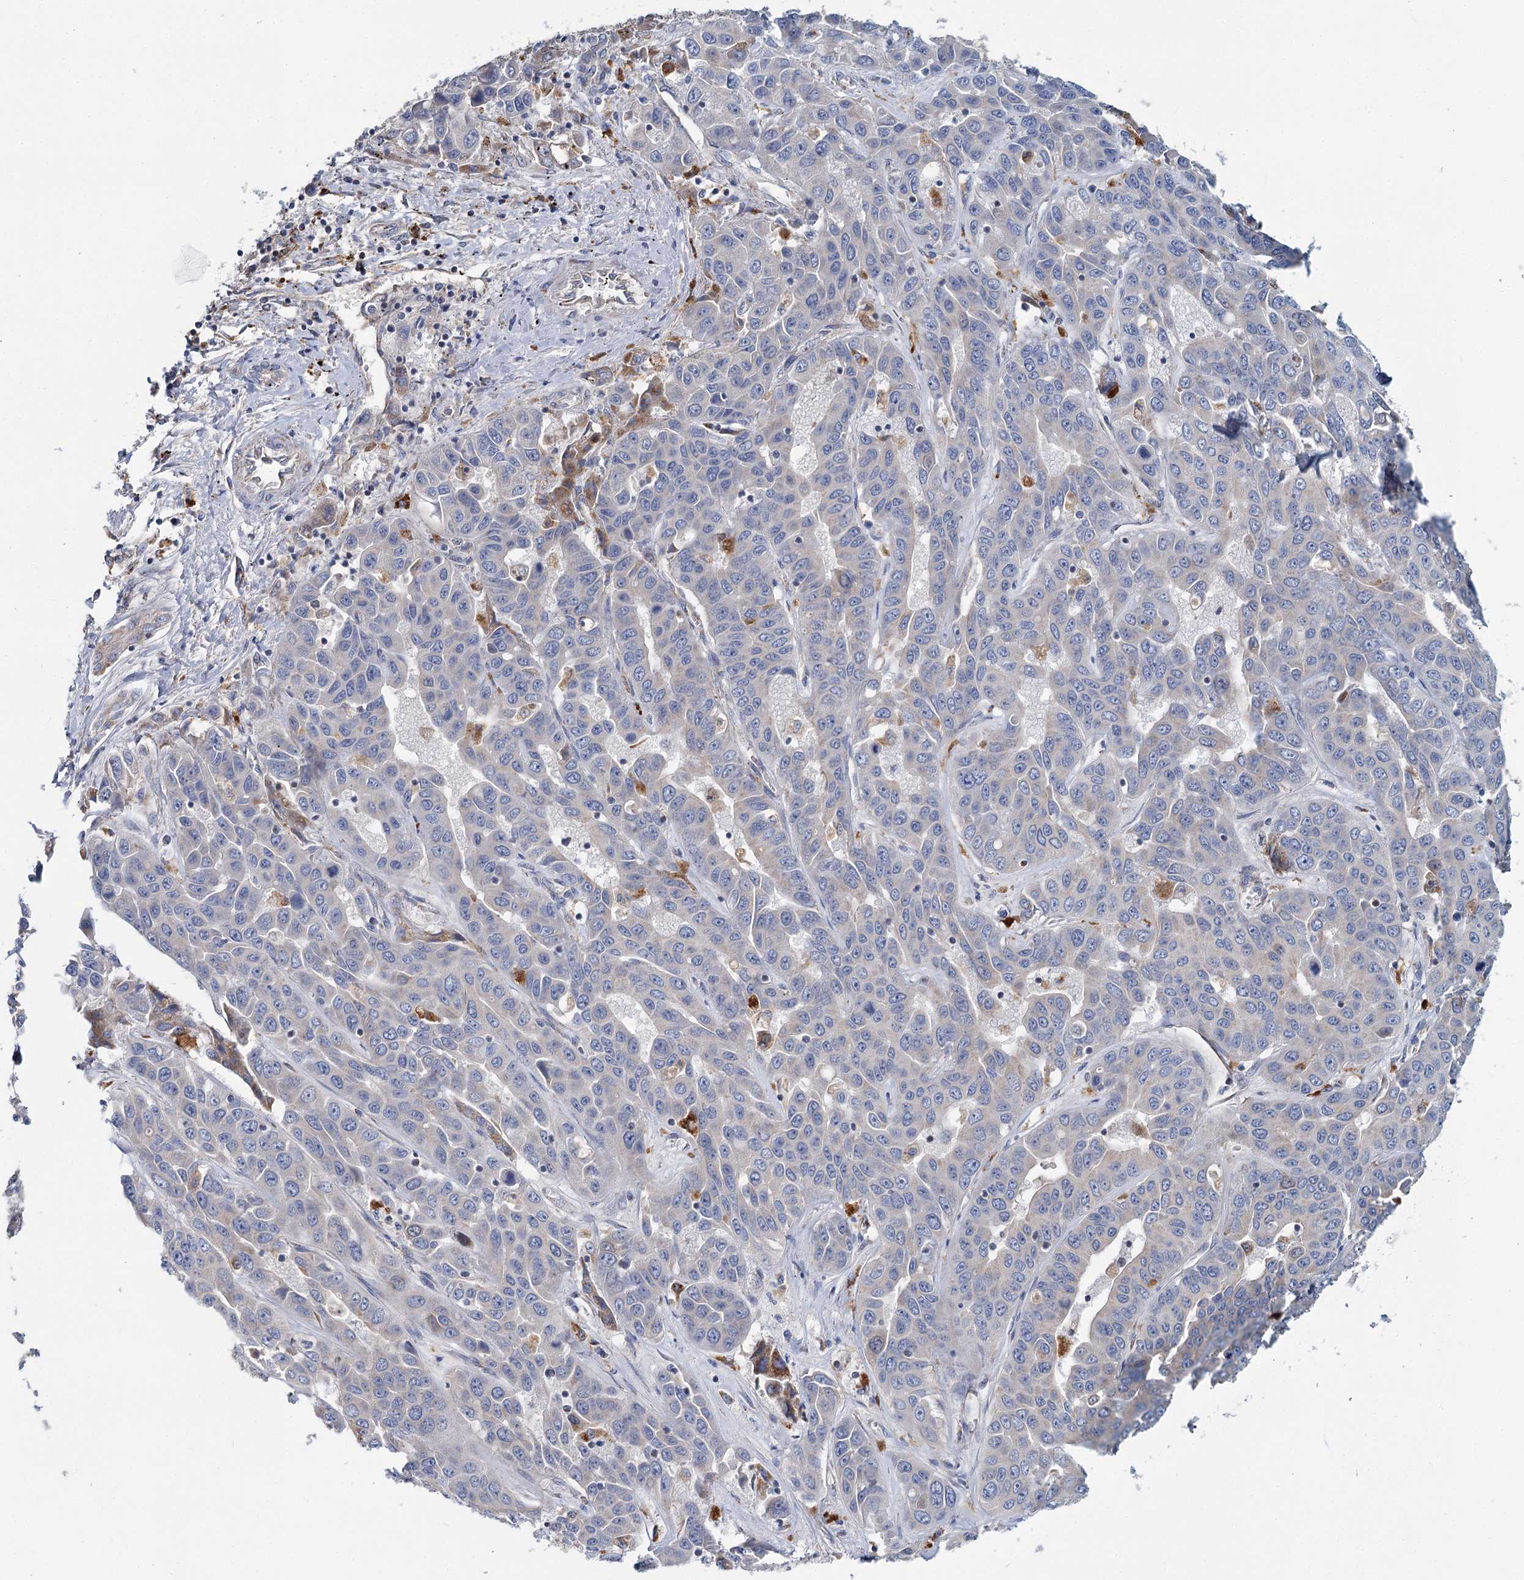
{"staining": {"intensity": "negative", "quantity": "none", "location": "none"}, "tissue": "liver cancer", "cell_type": "Tumor cells", "image_type": "cancer", "snomed": [{"axis": "morphology", "description": "Cholangiocarcinoma"}, {"axis": "topography", "description": "Liver"}], "caption": "There is no significant staining in tumor cells of liver cancer.", "gene": "ANKRD16", "patient": {"sex": "female", "age": 52}}